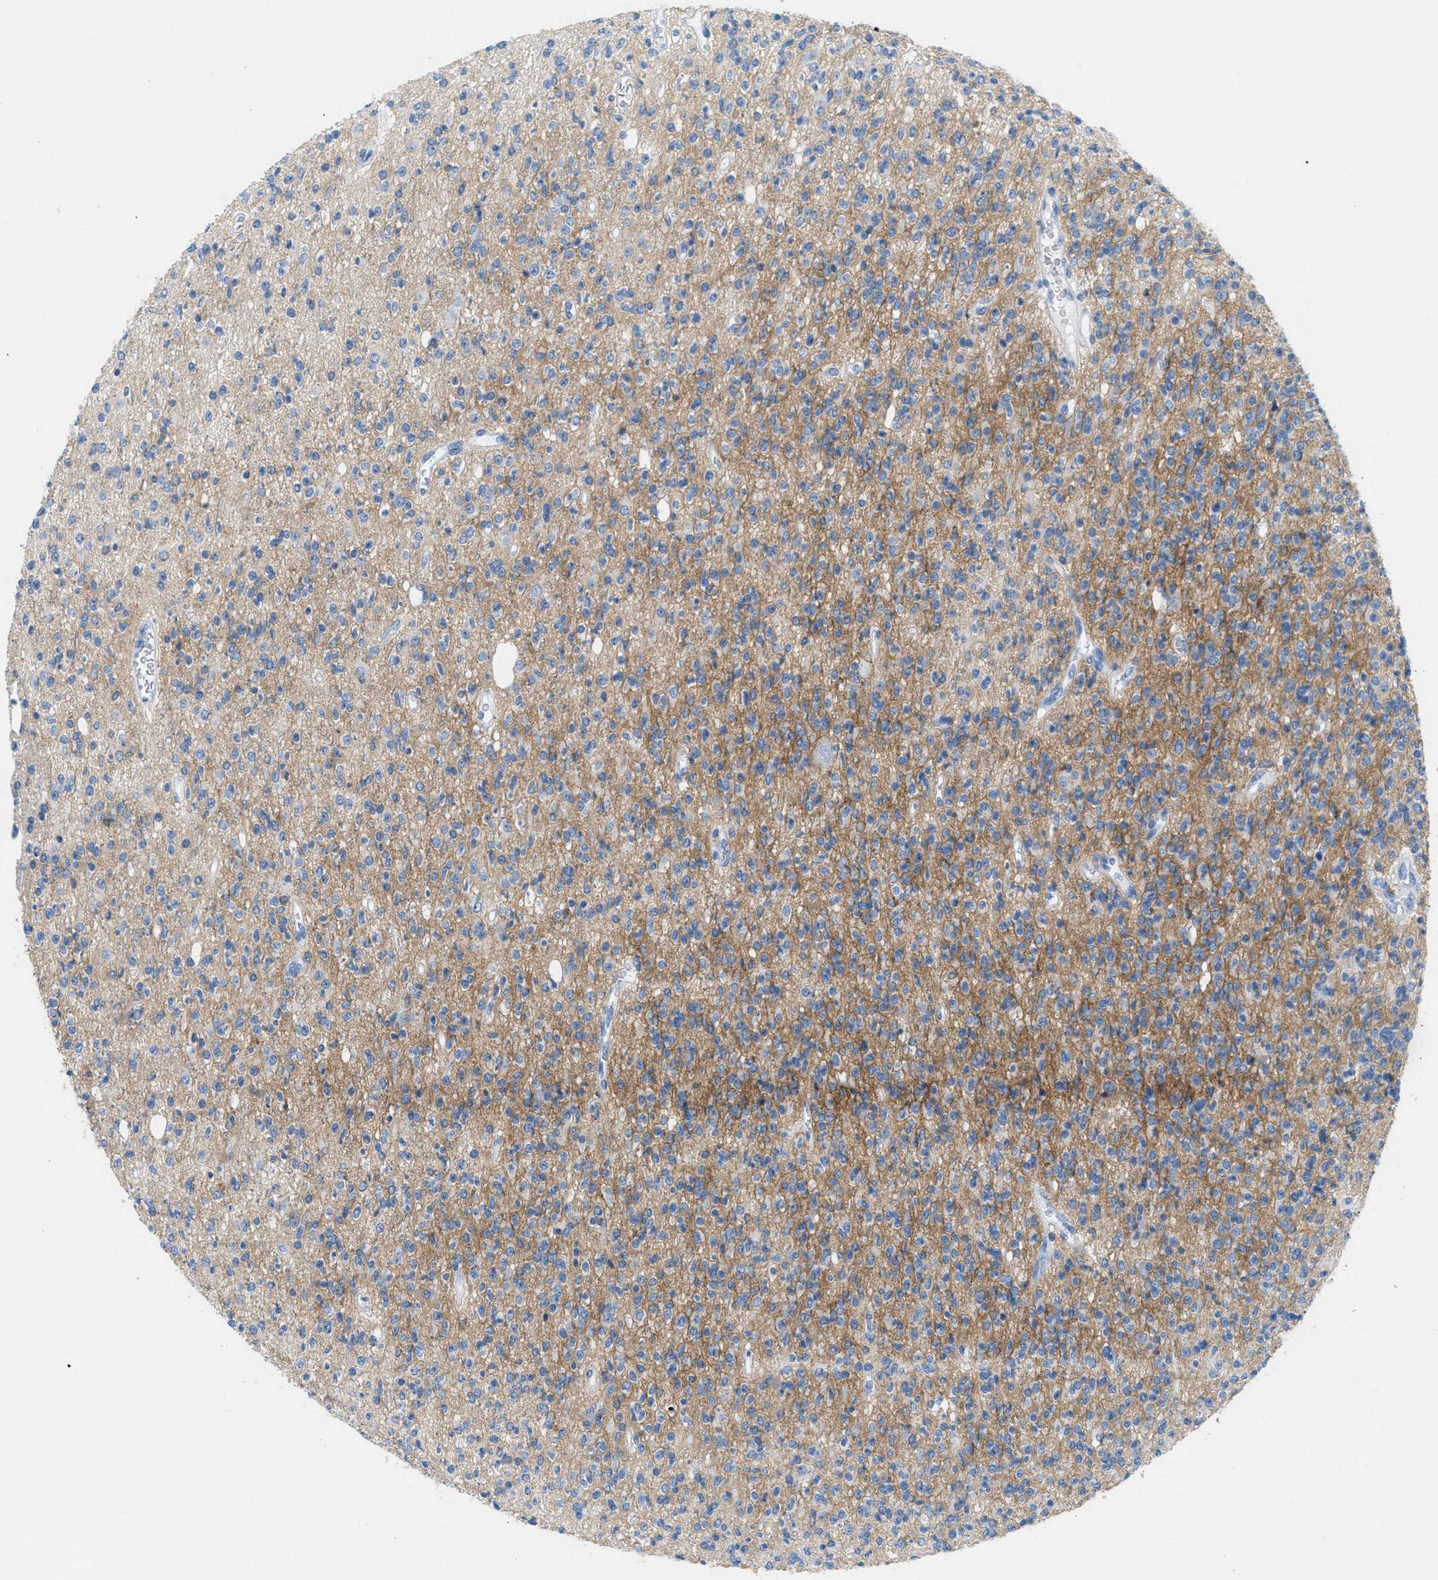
{"staining": {"intensity": "moderate", "quantity": "25%-75%", "location": "cytoplasmic/membranous"}, "tissue": "glioma", "cell_type": "Tumor cells", "image_type": "cancer", "snomed": [{"axis": "morphology", "description": "Glioma, malignant, High grade"}, {"axis": "topography", "description": "pancreas cauda"}], "caption": "Tumor cells display medium levels of moderate cytoplasmic/membranous positivity in approximately 25%-75% of cells in human malignant glioma (high-grade). (DAB (3,3'-diaminobenzidine) = brown stain, brightfield microscopy at high magnification).", "gene": "GPM6A", "patient": {"sex": "male", "age": 60}}